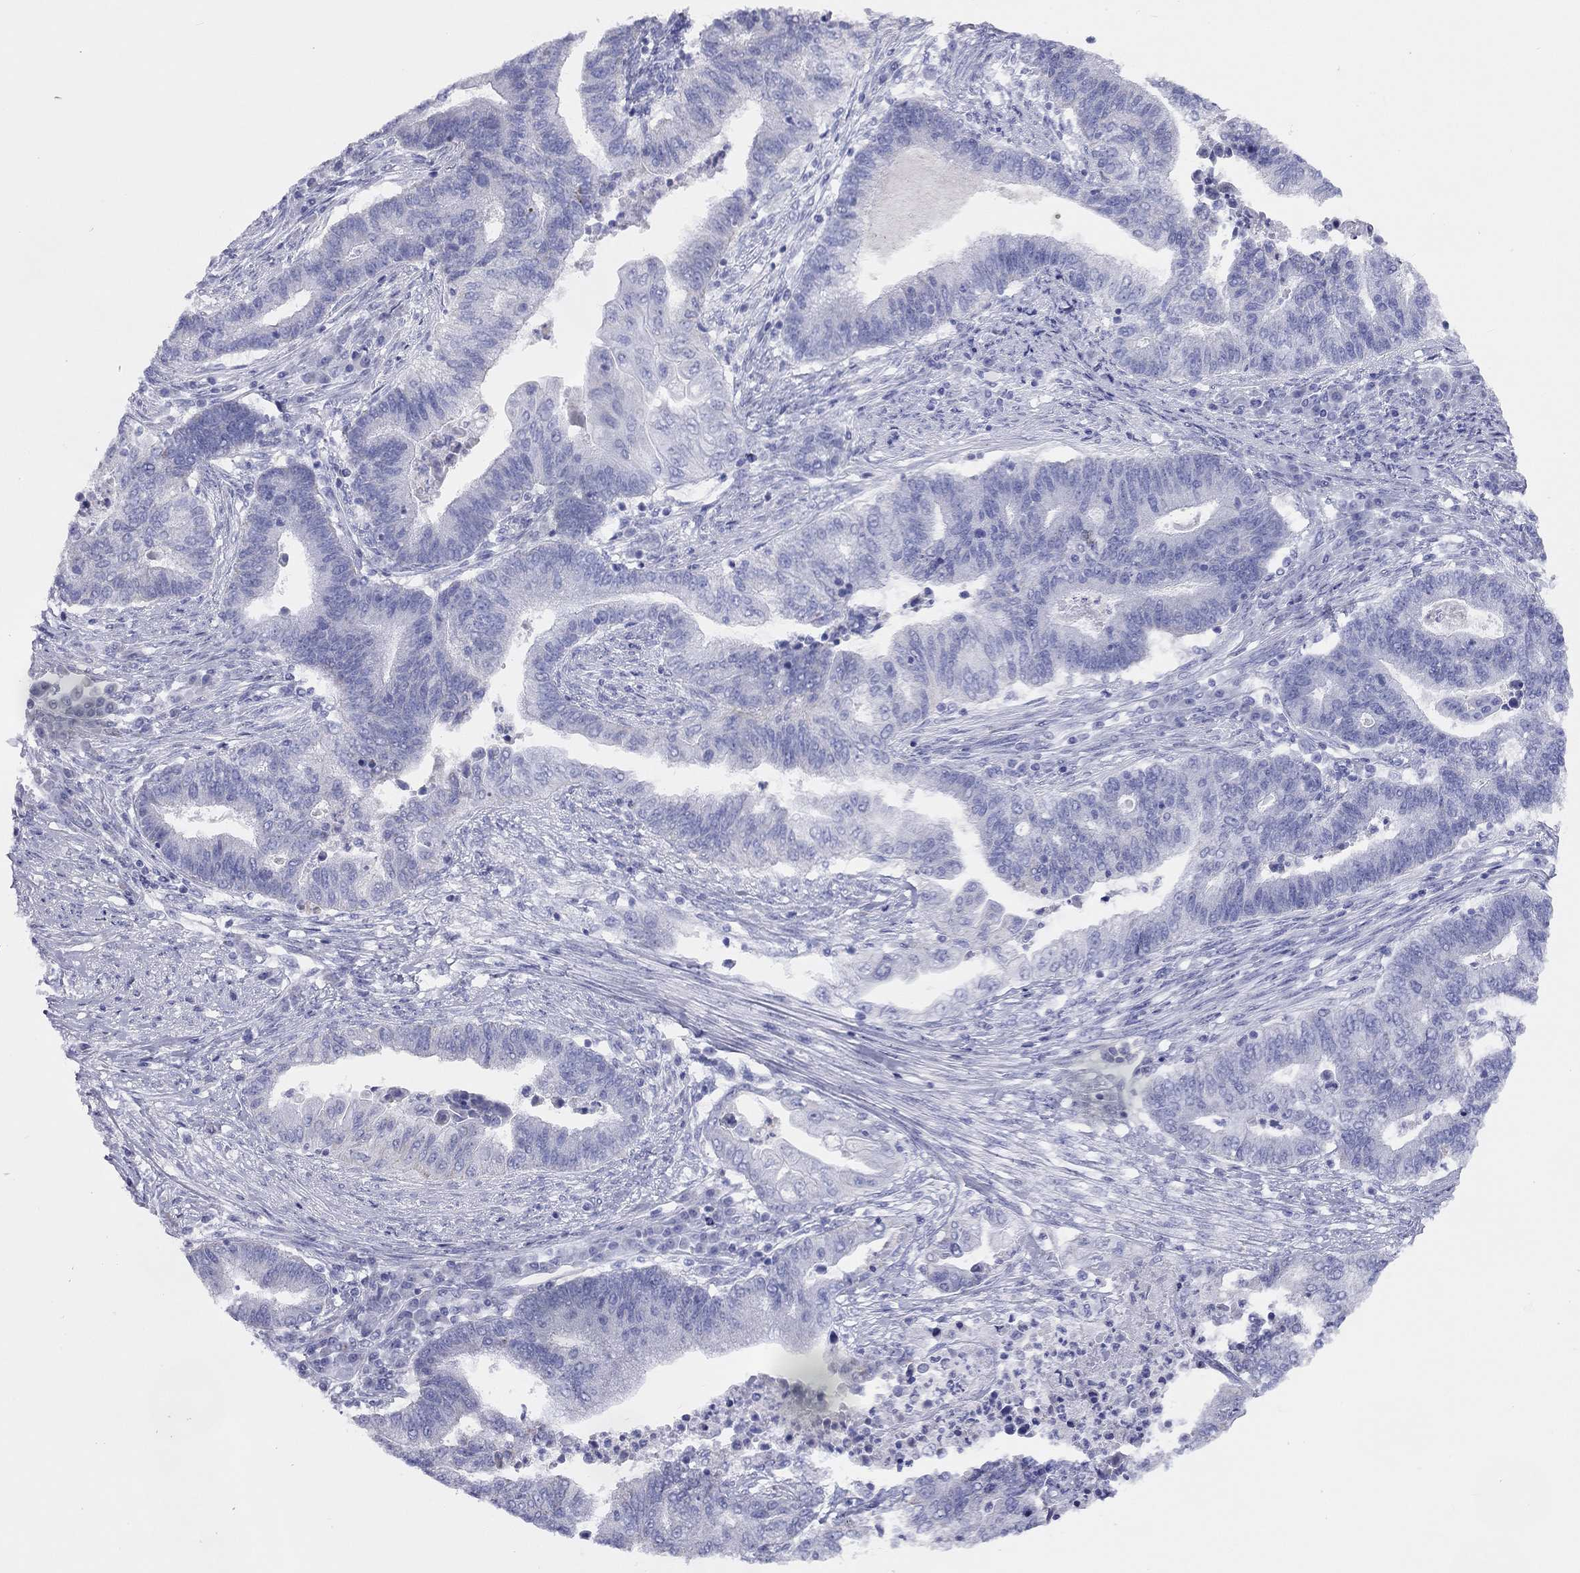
{"staining": {"intensity": "negative", "quantity": "none", "location": "none"}, "tissue": "endometrial cancer", "cell_type": "Tumor cells", "image_type": "cancer", "snomed": [{"axis": "morphology", "description": "Adenocarcinoma, NOS"}, {"axis": "topography", "description": "Uterus"}, {"axis": "topography", "description": "Endometrium"}], "caption": "Immunohistochemistry (IHC) histopathology image of human adenocarcinoma (endometrial) stained for a protein (brown), which displays no positivity in tumor cells.", "gene": "DPY19L2", "patient": {"sex": "female", "age": 54}}